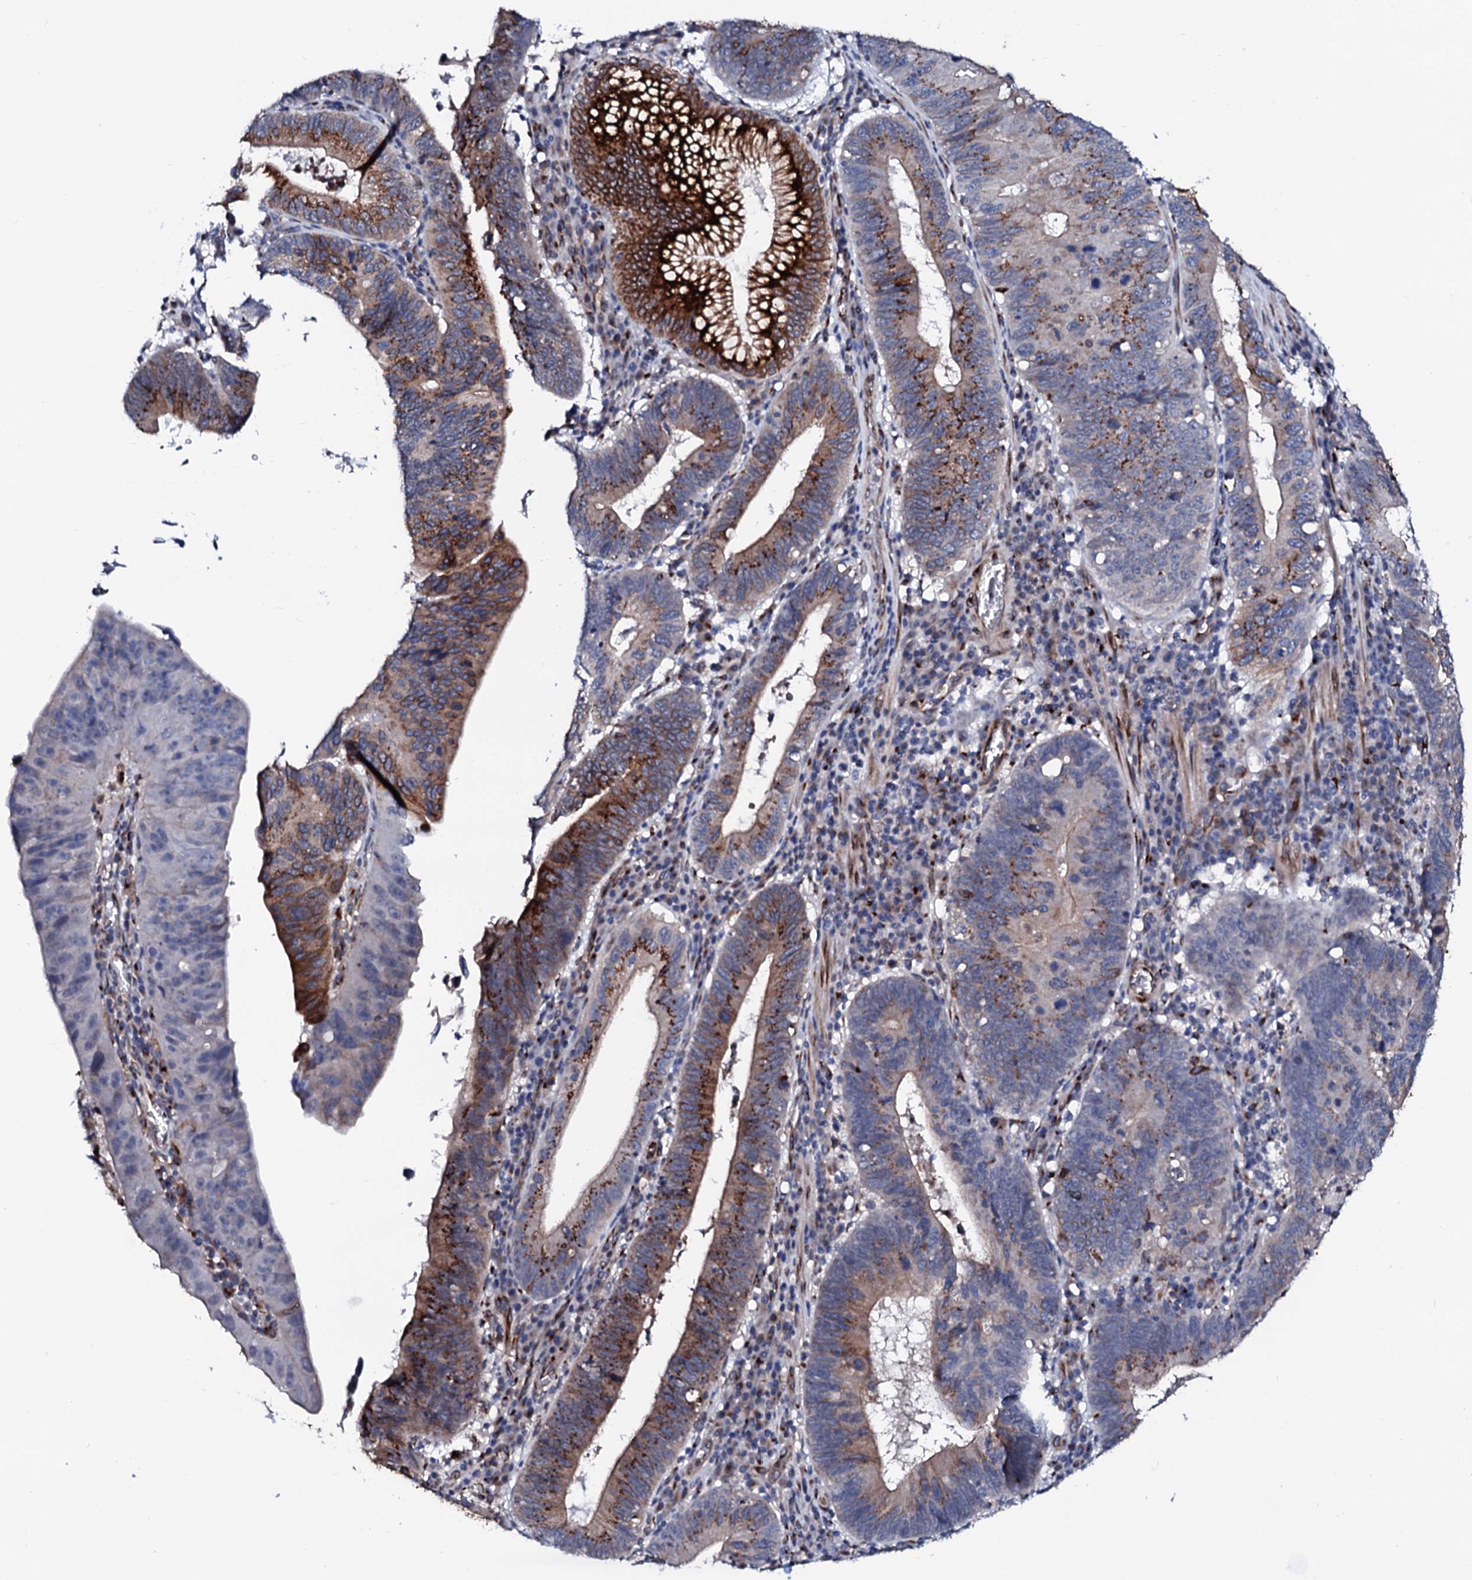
{"staining": {"intensity": "strong", "quantity": "25%-75%", "location": "cytoplasmic/membranous"}, "tissue": "stomach cancer", "cell_type": "Tumor cells", "image_type": "cancer", "snomed": [{"axis": "morphology", "description": "Adenocarcinoma, NOS"}, {"axis": "topography", "description": "Stomach"}], "caption": "This histopathology image demonstrates immunohistochemistry staining of adenocarcinoma (stomach), with high strong cytoplasmic/membranous expression in approximately 25%-75% of tumor cells.", "gene": "TMCO3", "patient": {"sex": "male", "age": 59}}